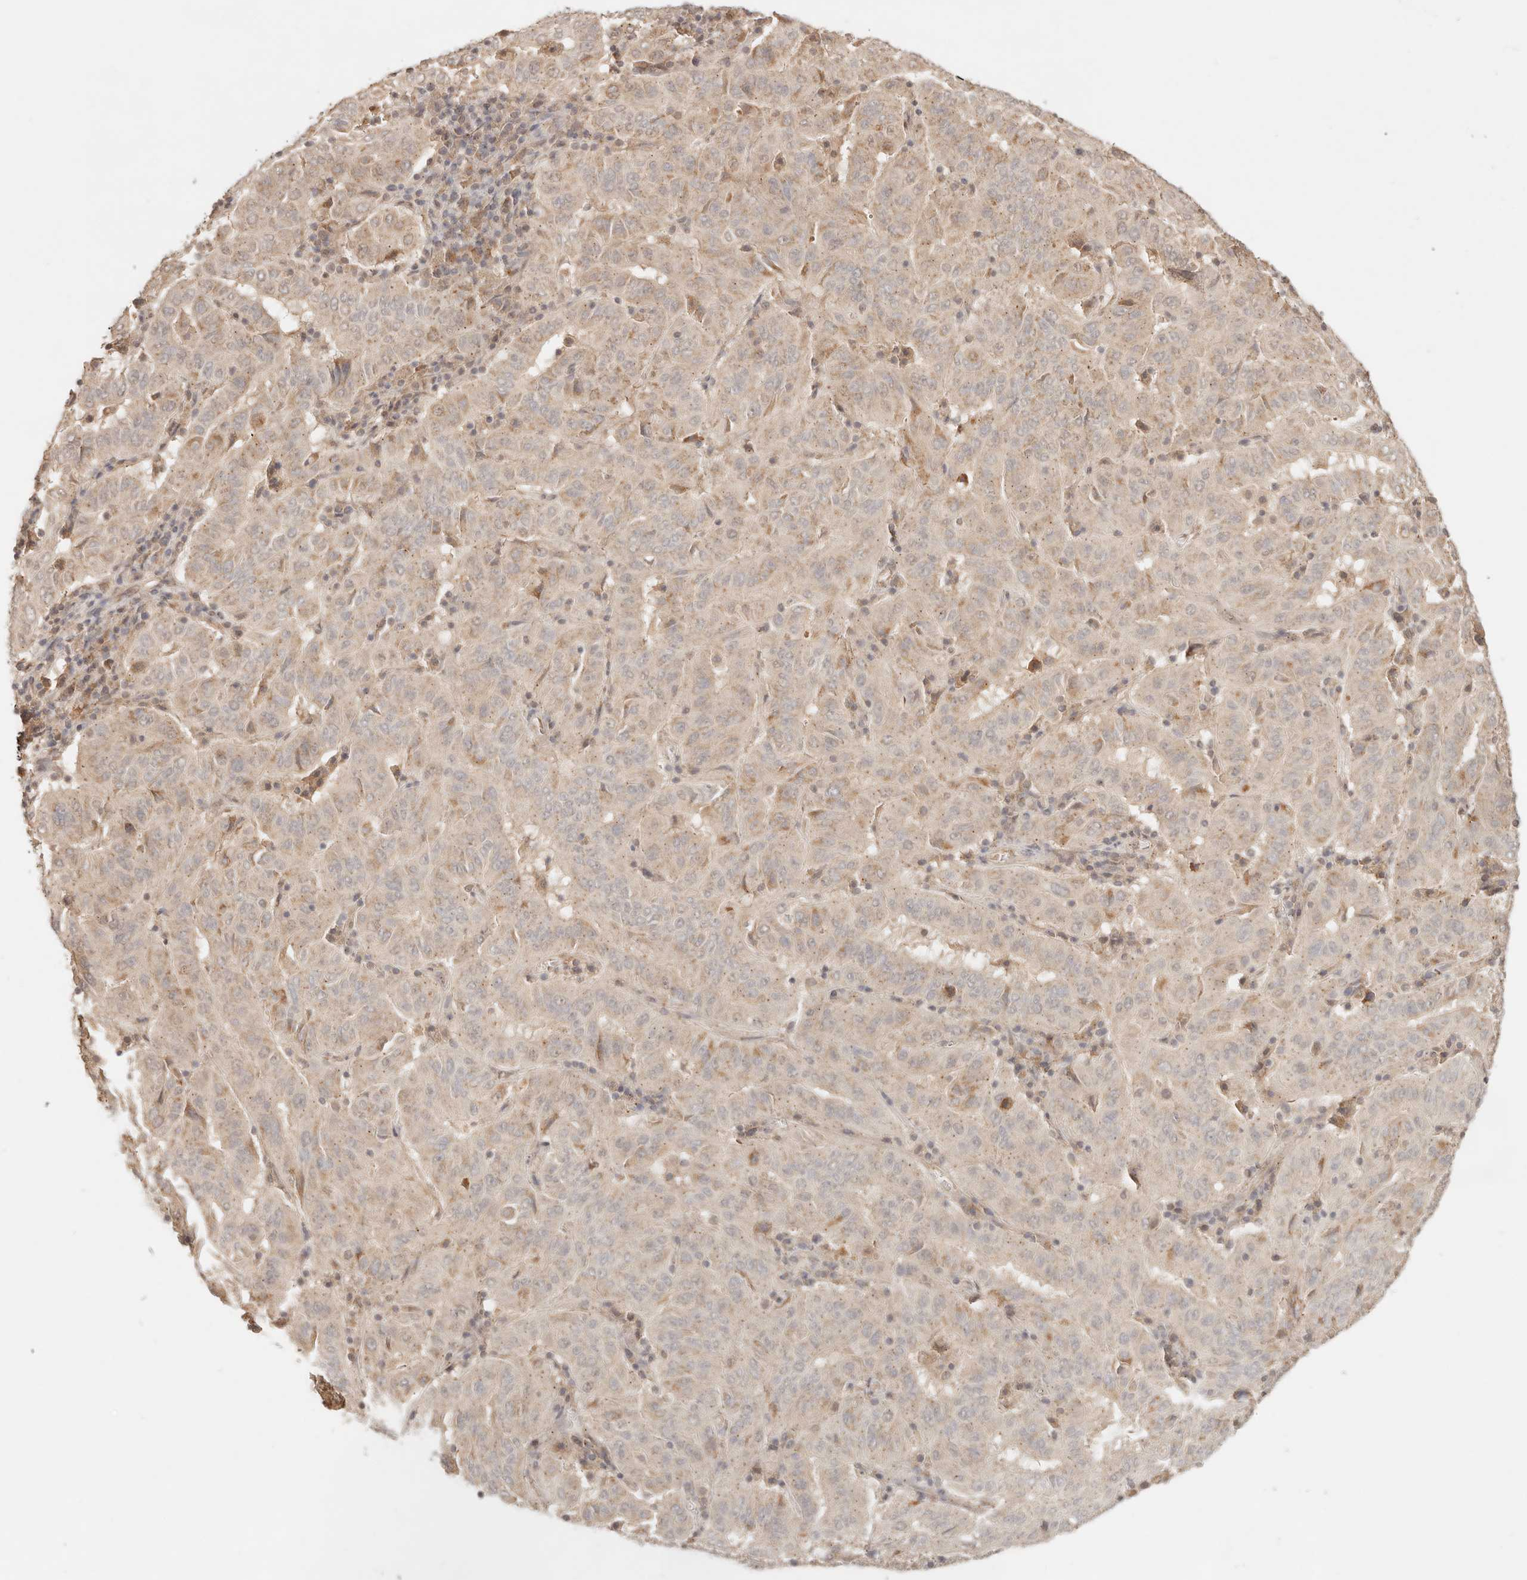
{"staining": {"intensity": "weak", "quantity": ">75%", "location": "cytoplasmic/membranous"}, "tissue": "pancreatic cancer", "cell_type": "Tumor cells", "image_type": "cancer", "snomed": [{"axis": "morphology", "description": "Adenocarcinoma, NOS"}, {"axis": "topography", "description": "Pancreas"}], "caption": "Immunohistochemistry of human adenocarcinoma (pancreatic) reveals low levels of weak cytoplasmic/membranous expression in approximately >75% of tumor cells. The protein of interest is shown in brown color, while the nuclei are stained blue.", "gene": "LMO4", "patient": {"sex": "male", "age": 63}}